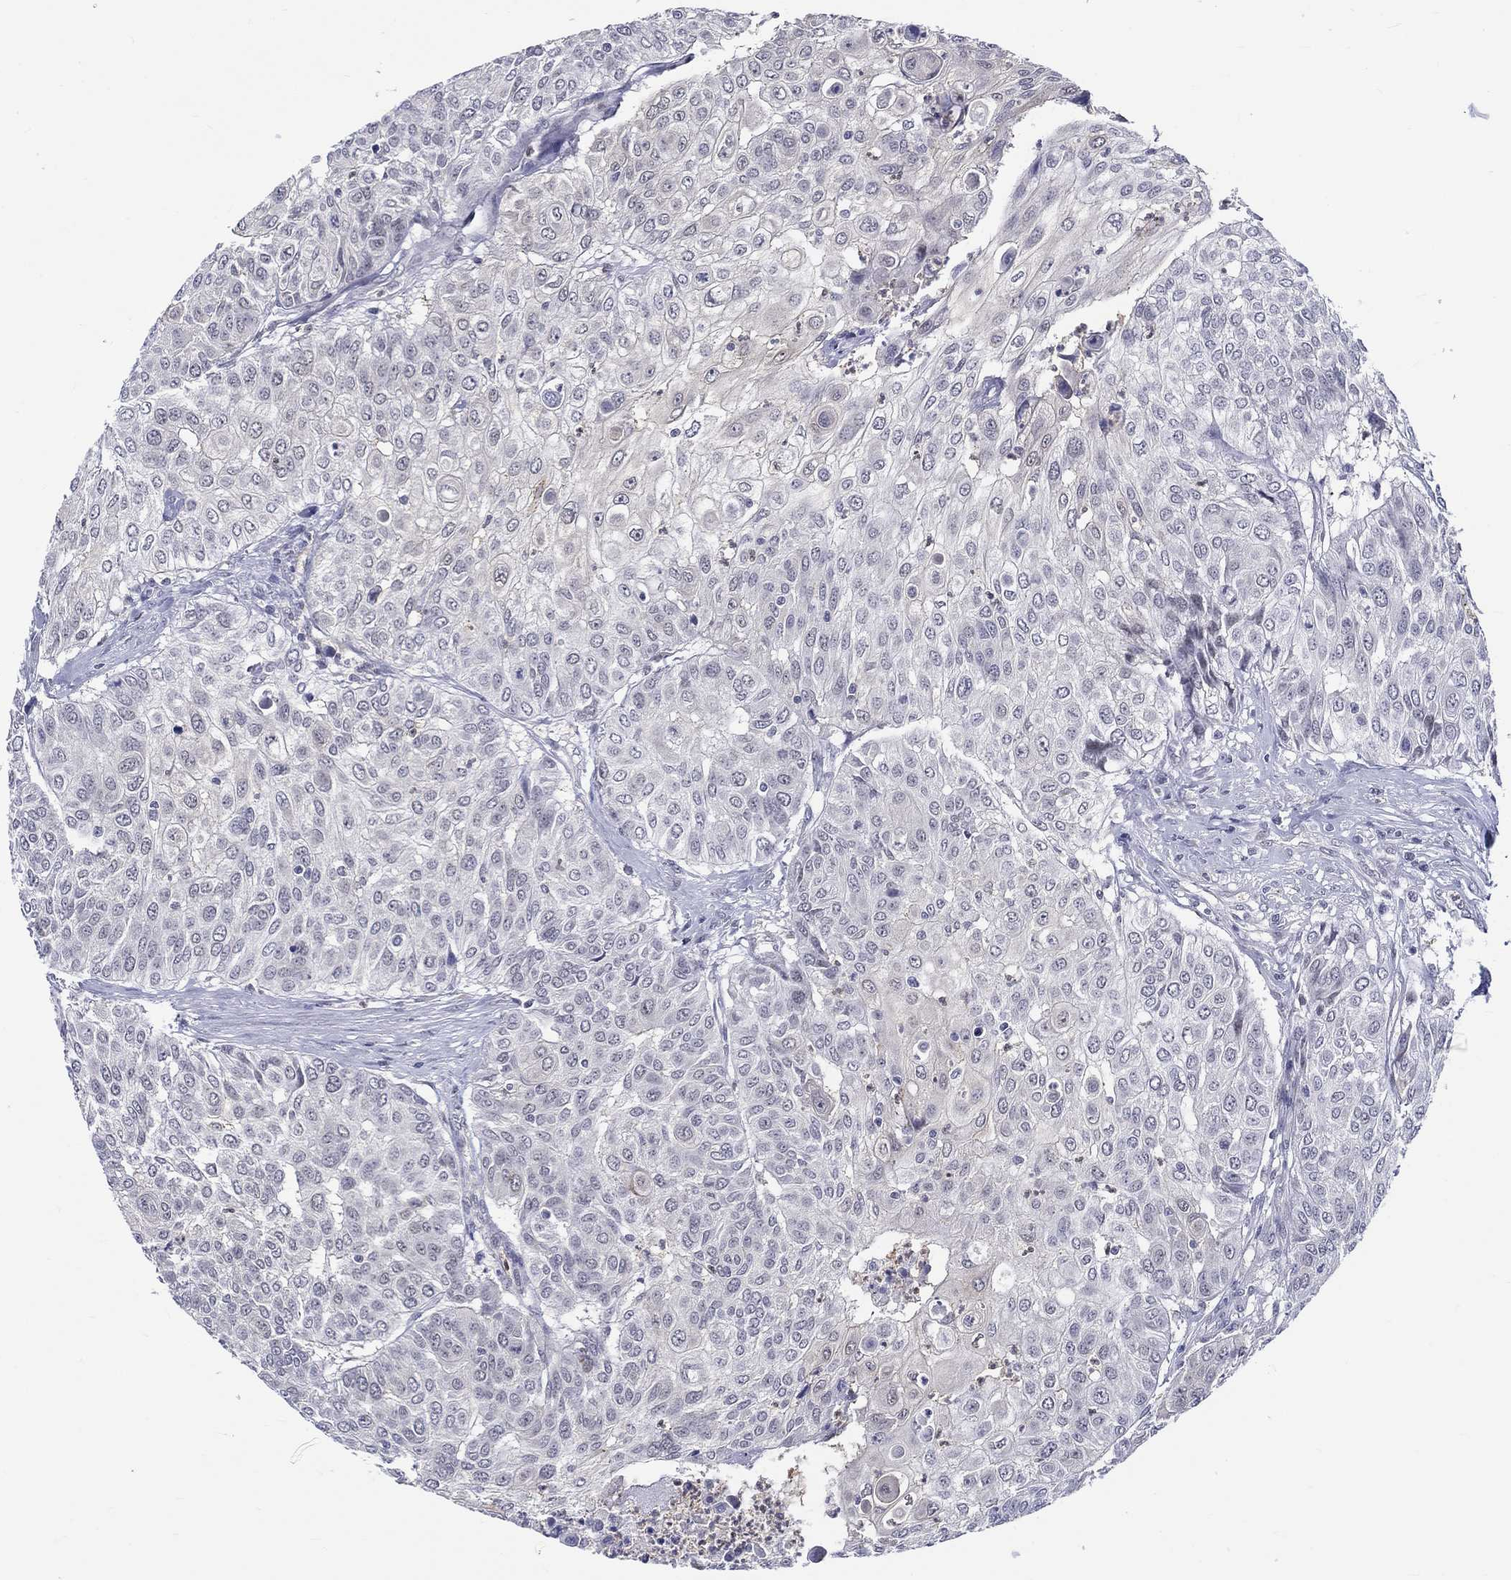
{"staining": {"intensity": "negative", "quantity": "none", "location": "none"}, "tissue": "urothelial cancer", "cell_type": "Tumor cells", "image_type": "cancer", "snomed": [{"axis": "morphology", "description": "Urothelial carcinoma, High grade"}, {"axis": "topography", "description": "Urinary bladder"}], "caption": "Tumor cells show no significant protein staining in urothelial cancer.", "gene": "ST6GALNAC1", "patient": {"sex": "female", "age": 79}}